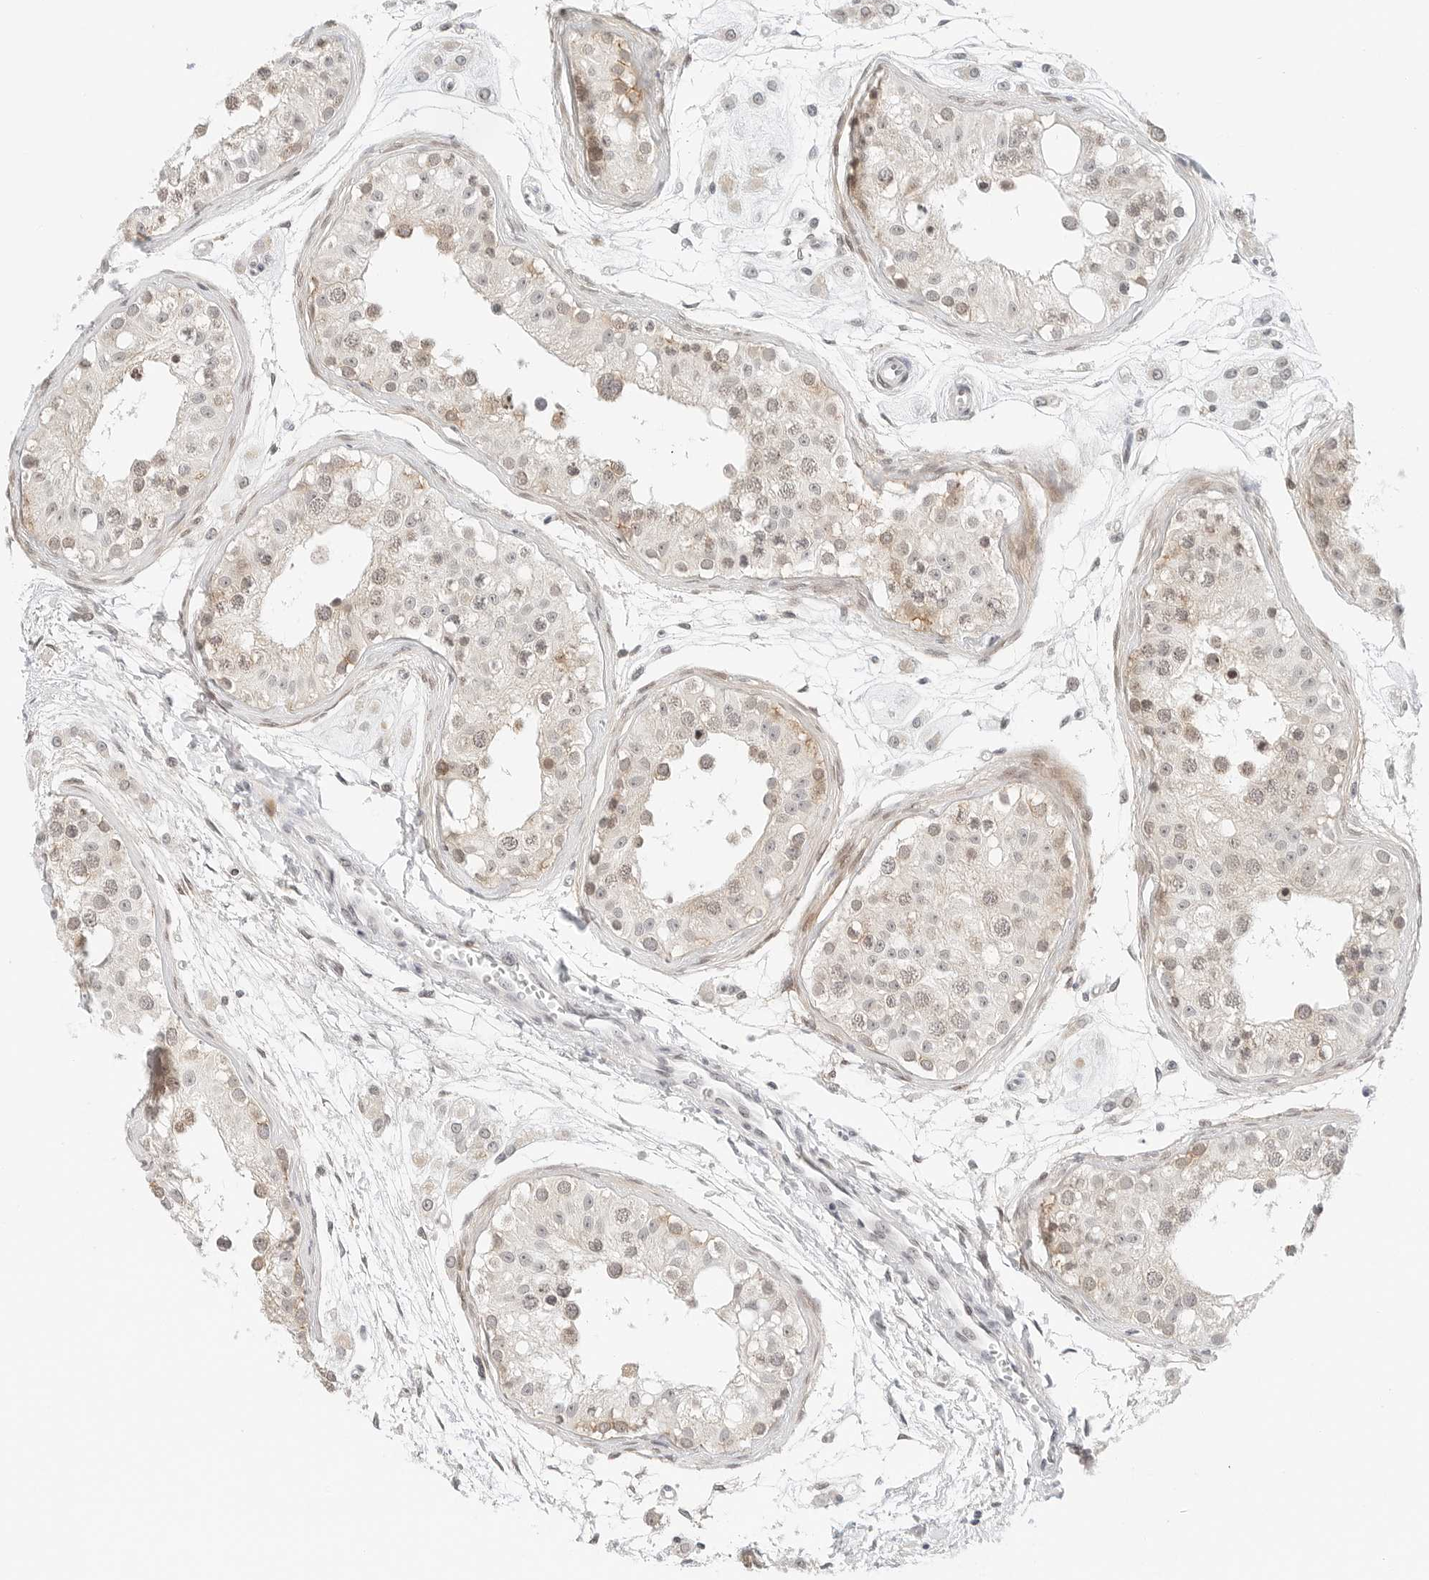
{"staining": {"intensity": "moderate", "quantity": "25%-75%", "location": "cytoplasmic/membranous,nuclear"}, "tissue": "testis", "cell_type": "Cells in seminiferous ducts", "image_type": "normal", "snomed": [{"axis": "morphology", "description": "Normal tissue, NOS"}, {"axis": "morphology", "description": "Adenocarcinoma, metastatic, NOS"}, {"axis": "topography", "description": "Testis"}], "caption": "Immunohistochemistry image of normal testis: human testis stained using immunohistochemistry (IHC) demonstrates medium levels of moderate protein expression localized specifically in the cytoplasmic/membranous,nuclear of cells in seminiferous ducts, appearing as a cytoplasmic/membranous,nuclear brown color.", "gene": "NEO1", "patient": {"sex": "male", "age": 26}}